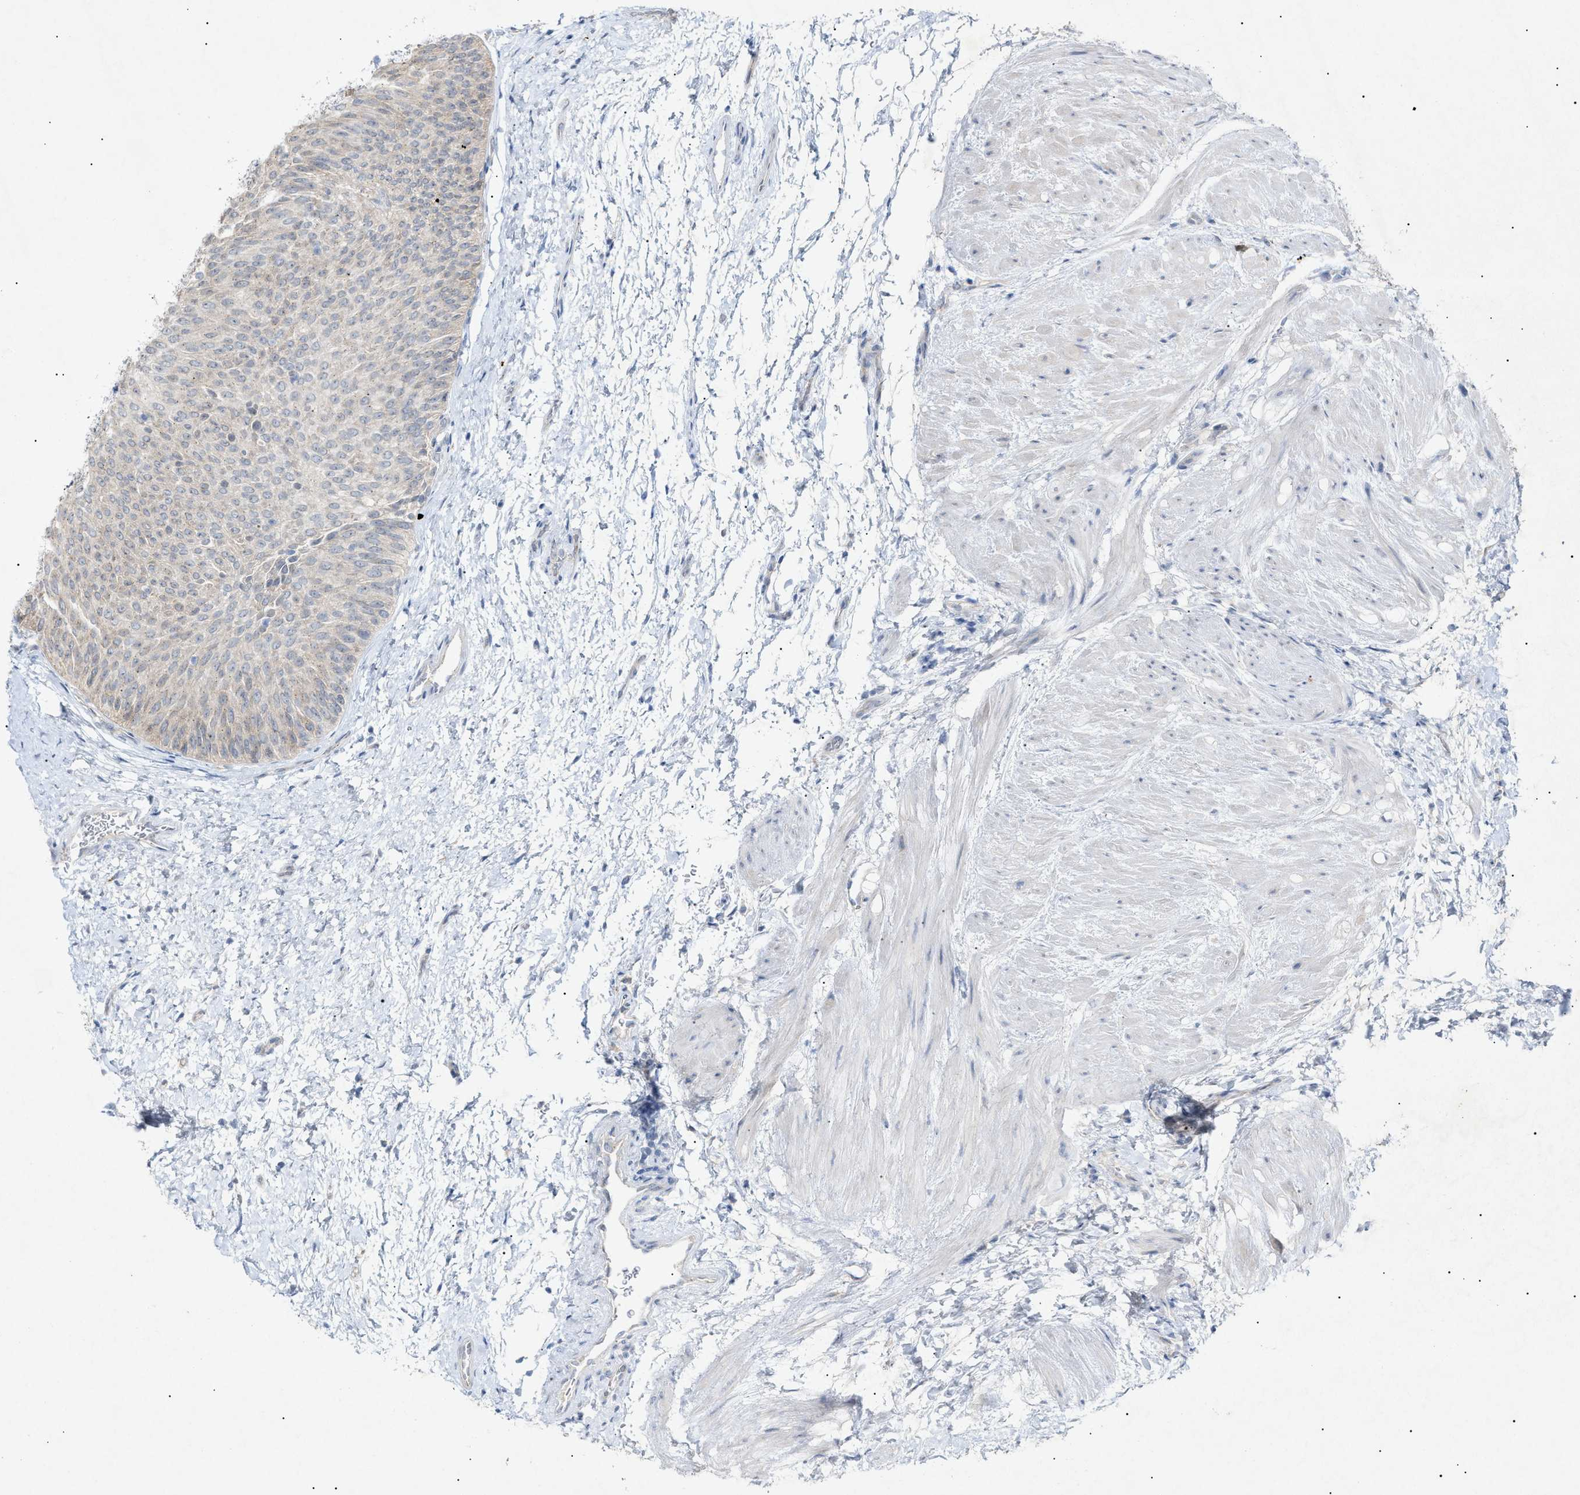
{"staining": {"intensity": "weak", "quantity": "<25%", "location": "cytoplasmic/membranous"}, "tissue": "urothelial cancer", "cell_type": "Tumor cells", "image_type": "cancer", "snomed": [{"axis": "morphology", "description": "Urothelial carcinoma, Low grade"}, {"axis": "topography", "description": "Urinary bladder"}], "caption": "The micrograph exhibits no significant expression in tumor cells of low-grade urothelial carcinoma.", "gene": "SLC25A31", "patient": {"sex": "female", "age": 60}}